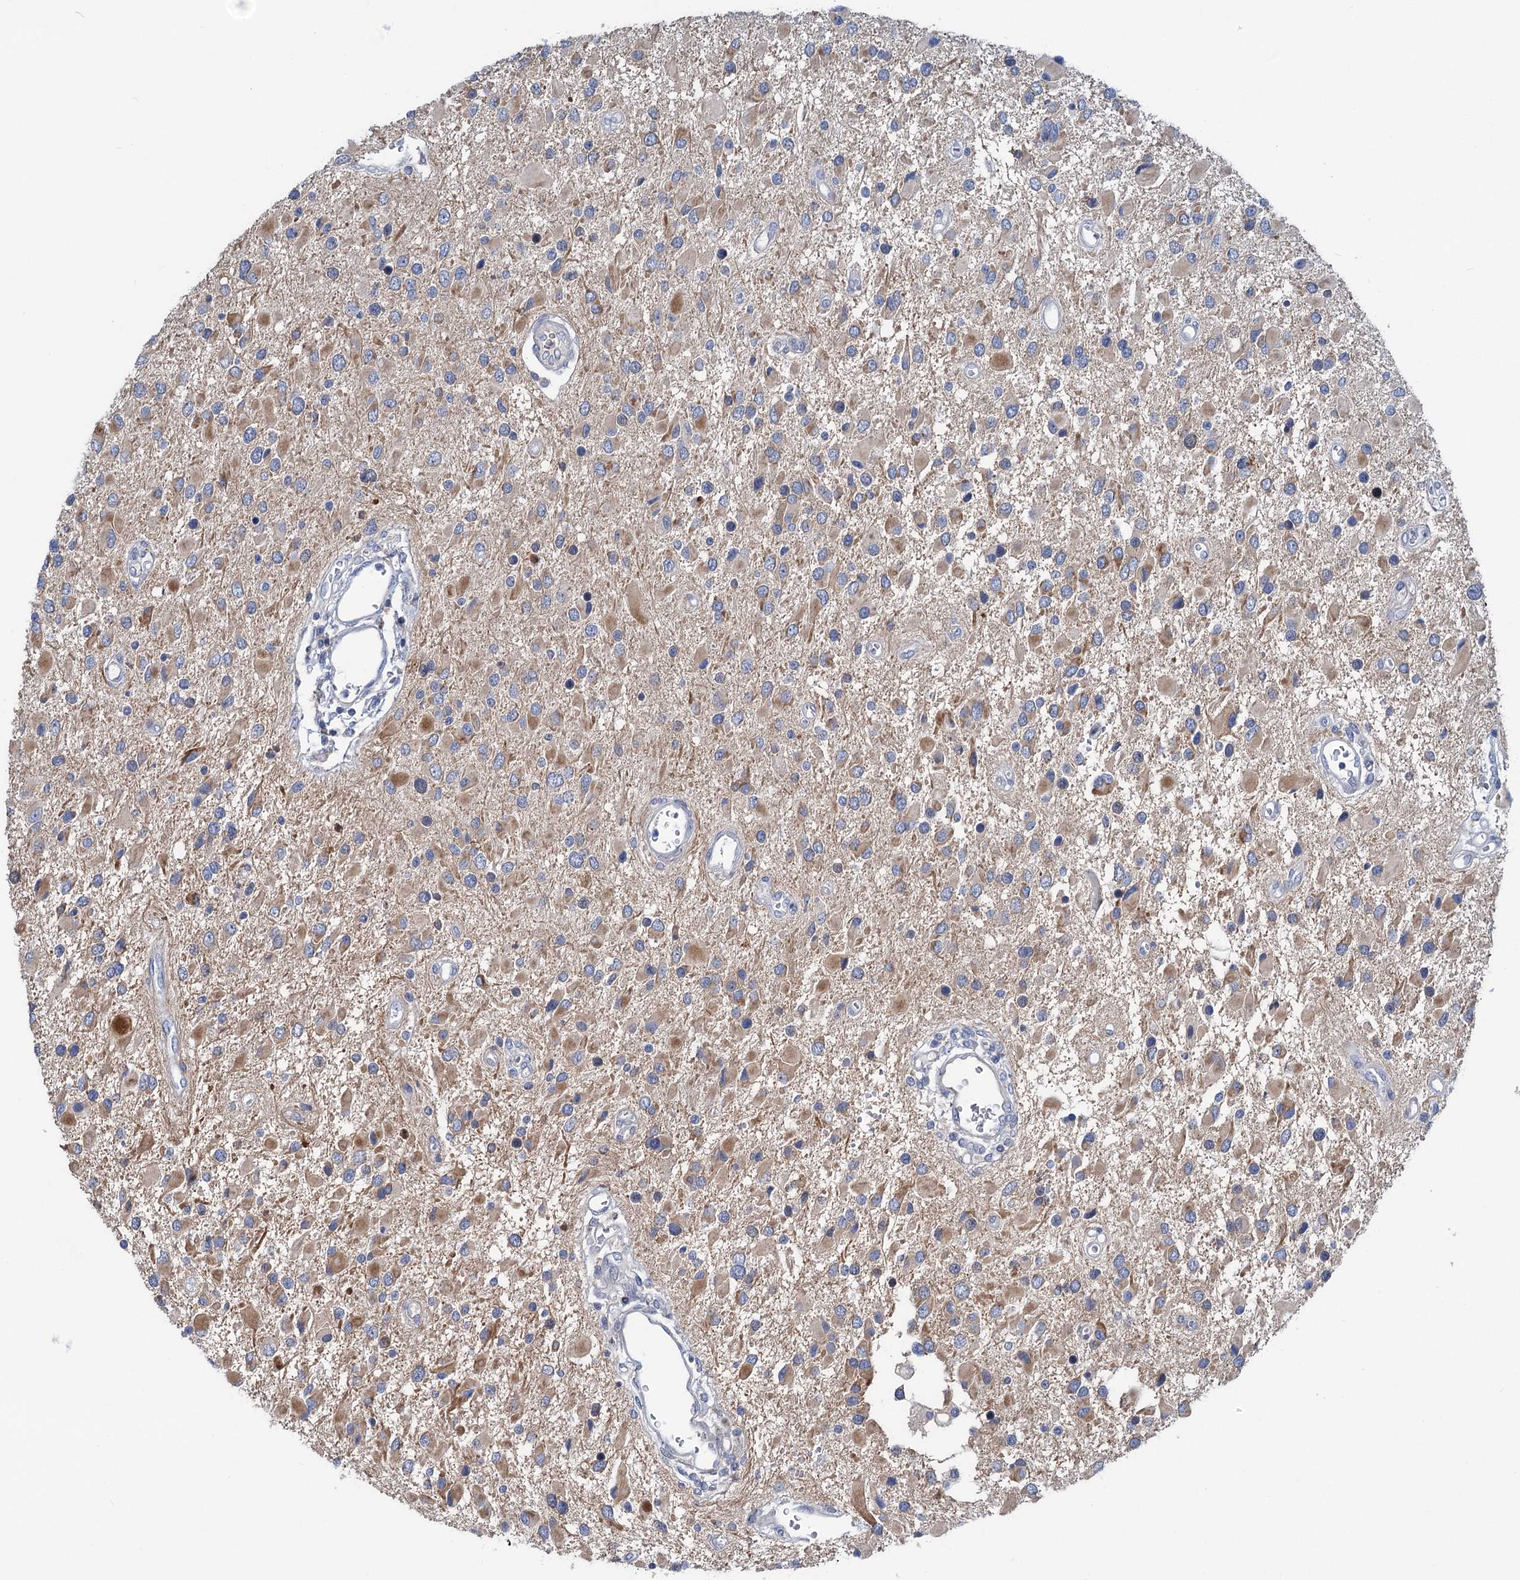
{"staining": {"intensity": "weak", "quantity": "25%-75%", "location": "cytoplasmic/membranous"}, "tissue": "glioma", "cell_type": "Tumor cells", "image_type": "cancer", "snomed": [{"axis": "morphology", "description": "Glioma, malignant, High grade"}, {"axis": "topography", "description": "Brain"}], "caption": "Protein analysis of glioma tissue exhibits weak cytoplasmic/membranous positivity in approximately 25%-75% of tumor cells.", "gene": "CHDH", "patient": {"sex": "male", "age": 53}}